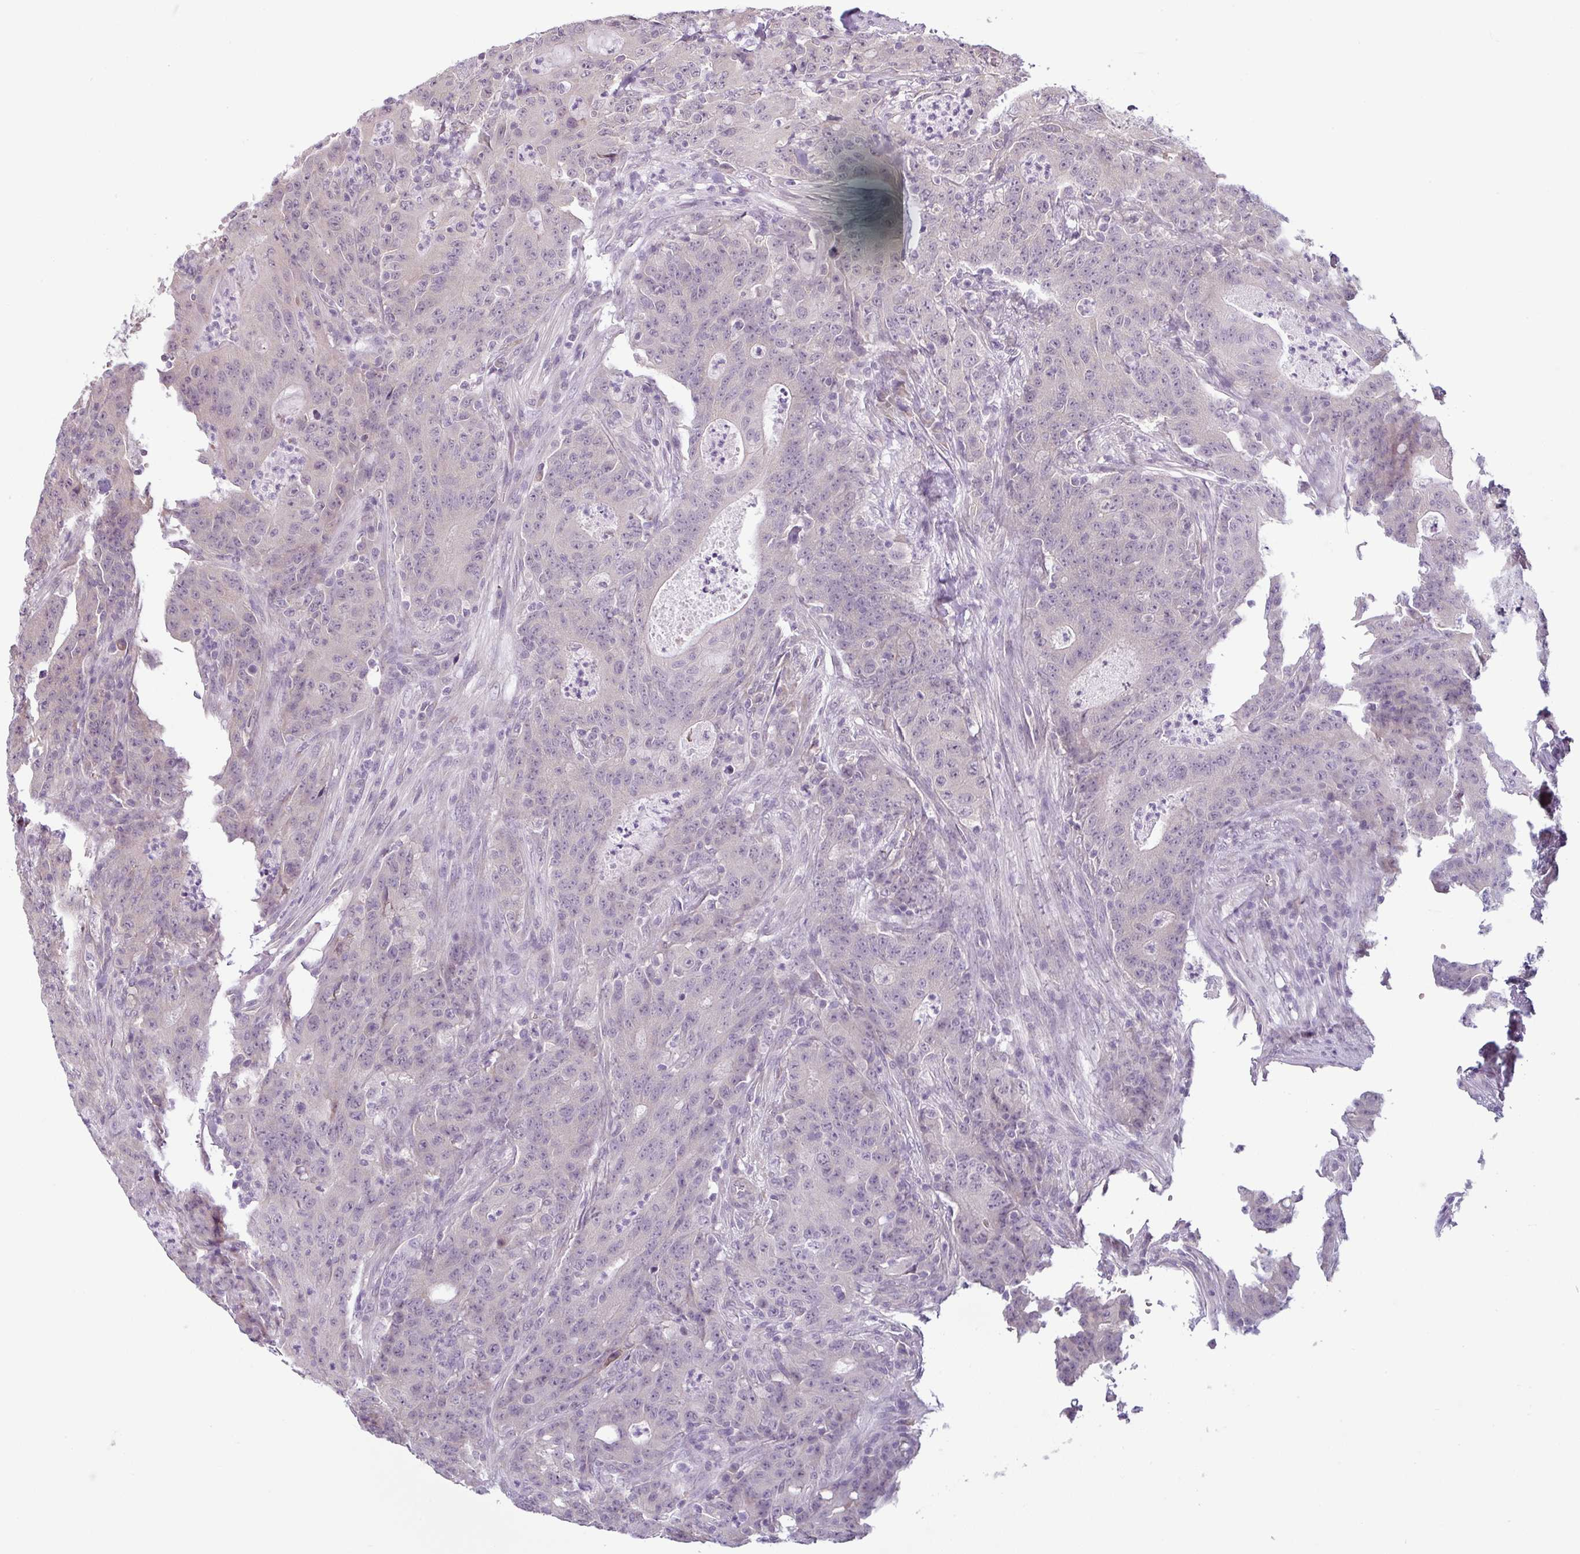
{"staining": {"intensity": "weak", "quantity": "<25%", "location": "cytoplasmic/membranous"}, "tissue": "colorectal cancer", "cell_type": "Tumor cells", "image_type": "cancer", "snomed": [{"axis": "morphology", "description": "Adenocarcinoma, NOS"}, {"axis": "topography", "description": "Colon"}], "caption": "IHC histopathology image of human colorectal cancer (adenocarcinoma) stained for a protein (brown), which shows no staining in tumor cells.", "gene": "OR52D1", "patient": {"sex": "male", "age": 83}}